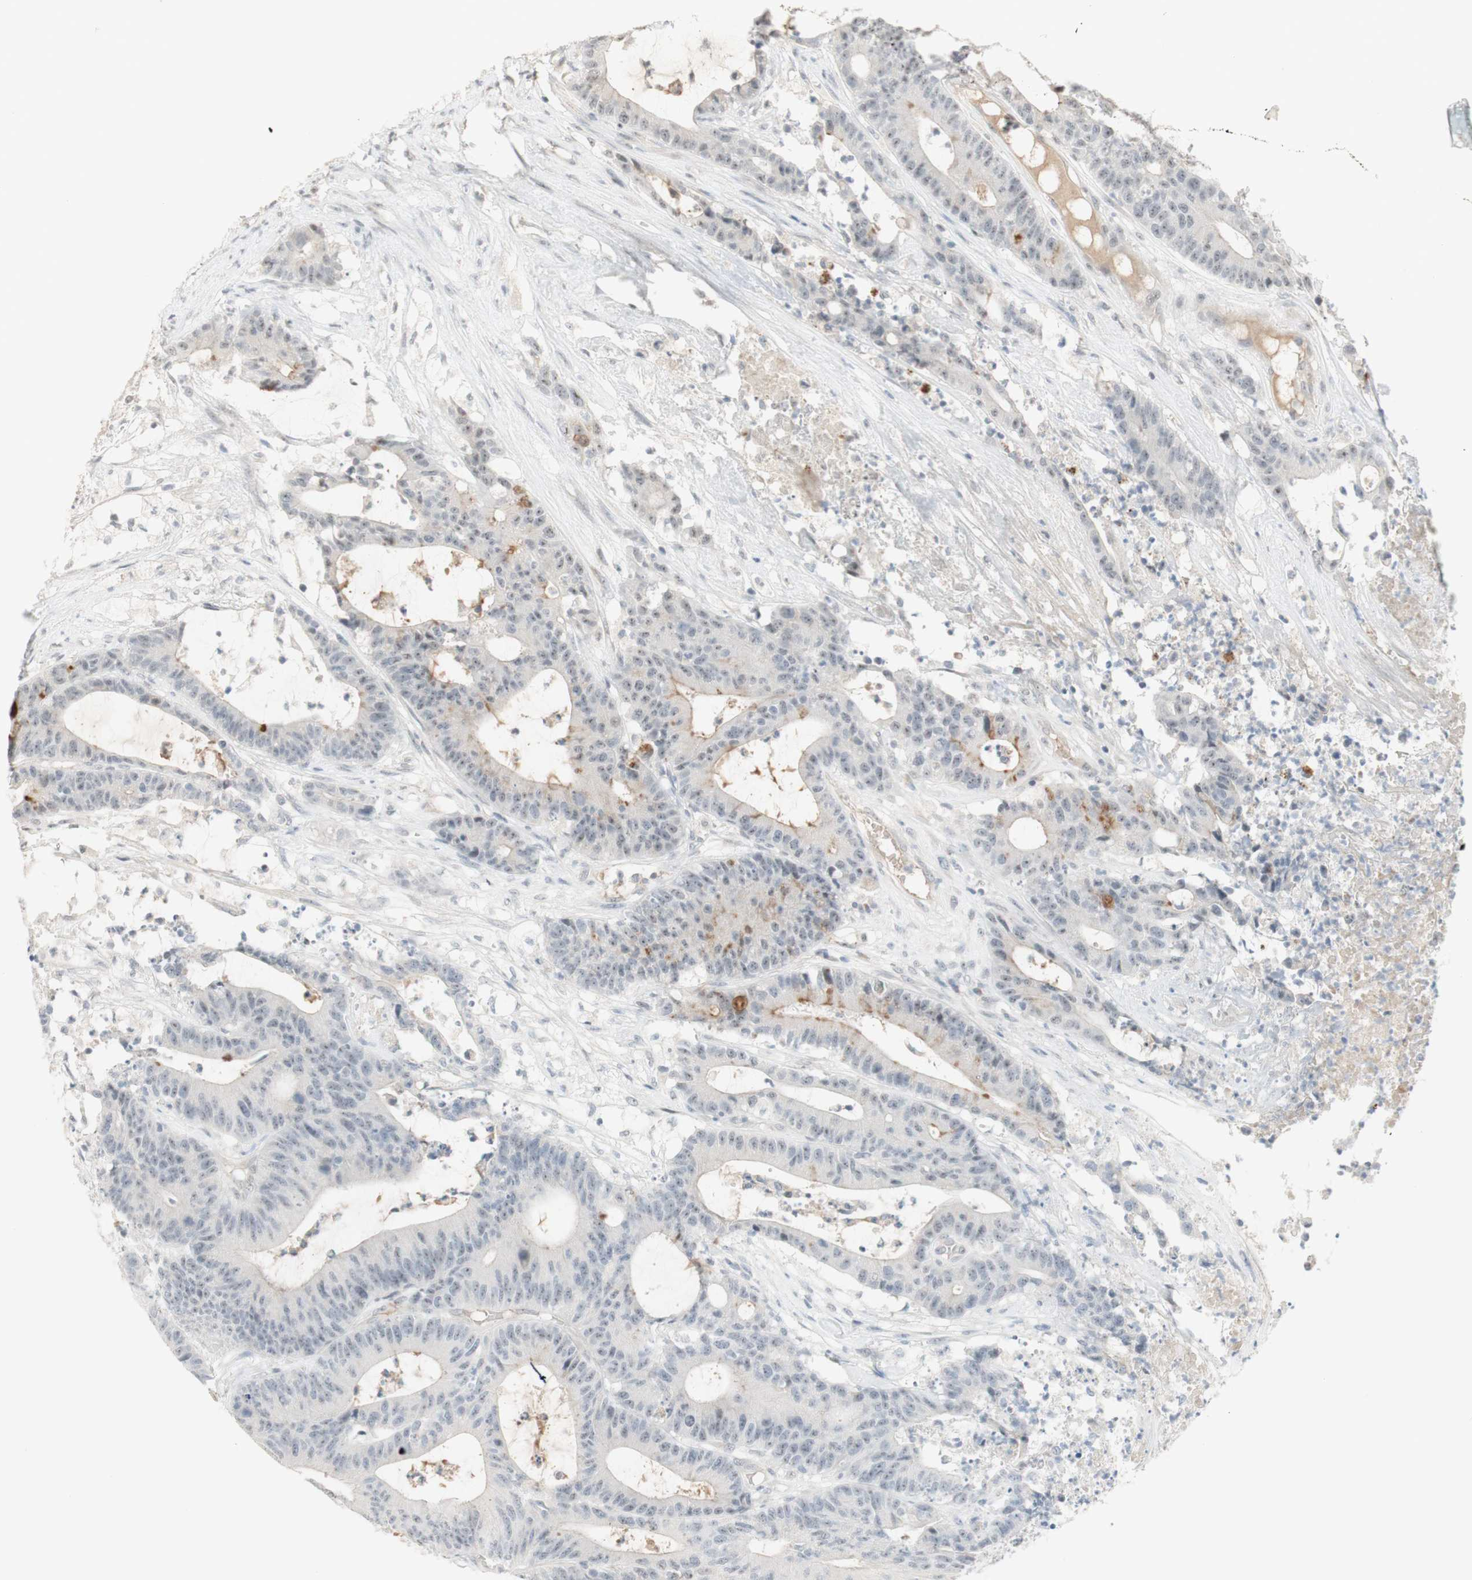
{"staining": {"intensity": "negative", "quantity": "none", "location": "none"}, "tissue": "colorectal cancer", "cell_type": "Tumor cells", "image_type": "cancer", "snomed": [{"axis": "morphology", "description": "Adenocarcinoma, NOS"}, {"axis": "topography", "description": "Colon"}], "caption": "Immunohistochemistry micrograph of human adenocarcinoma (colorectal) stained for a protein (brown), which demonstrates no positivity in tumor cells.", "gene": "PLCD4", "patient": {"sex": "female", "age": 84}}